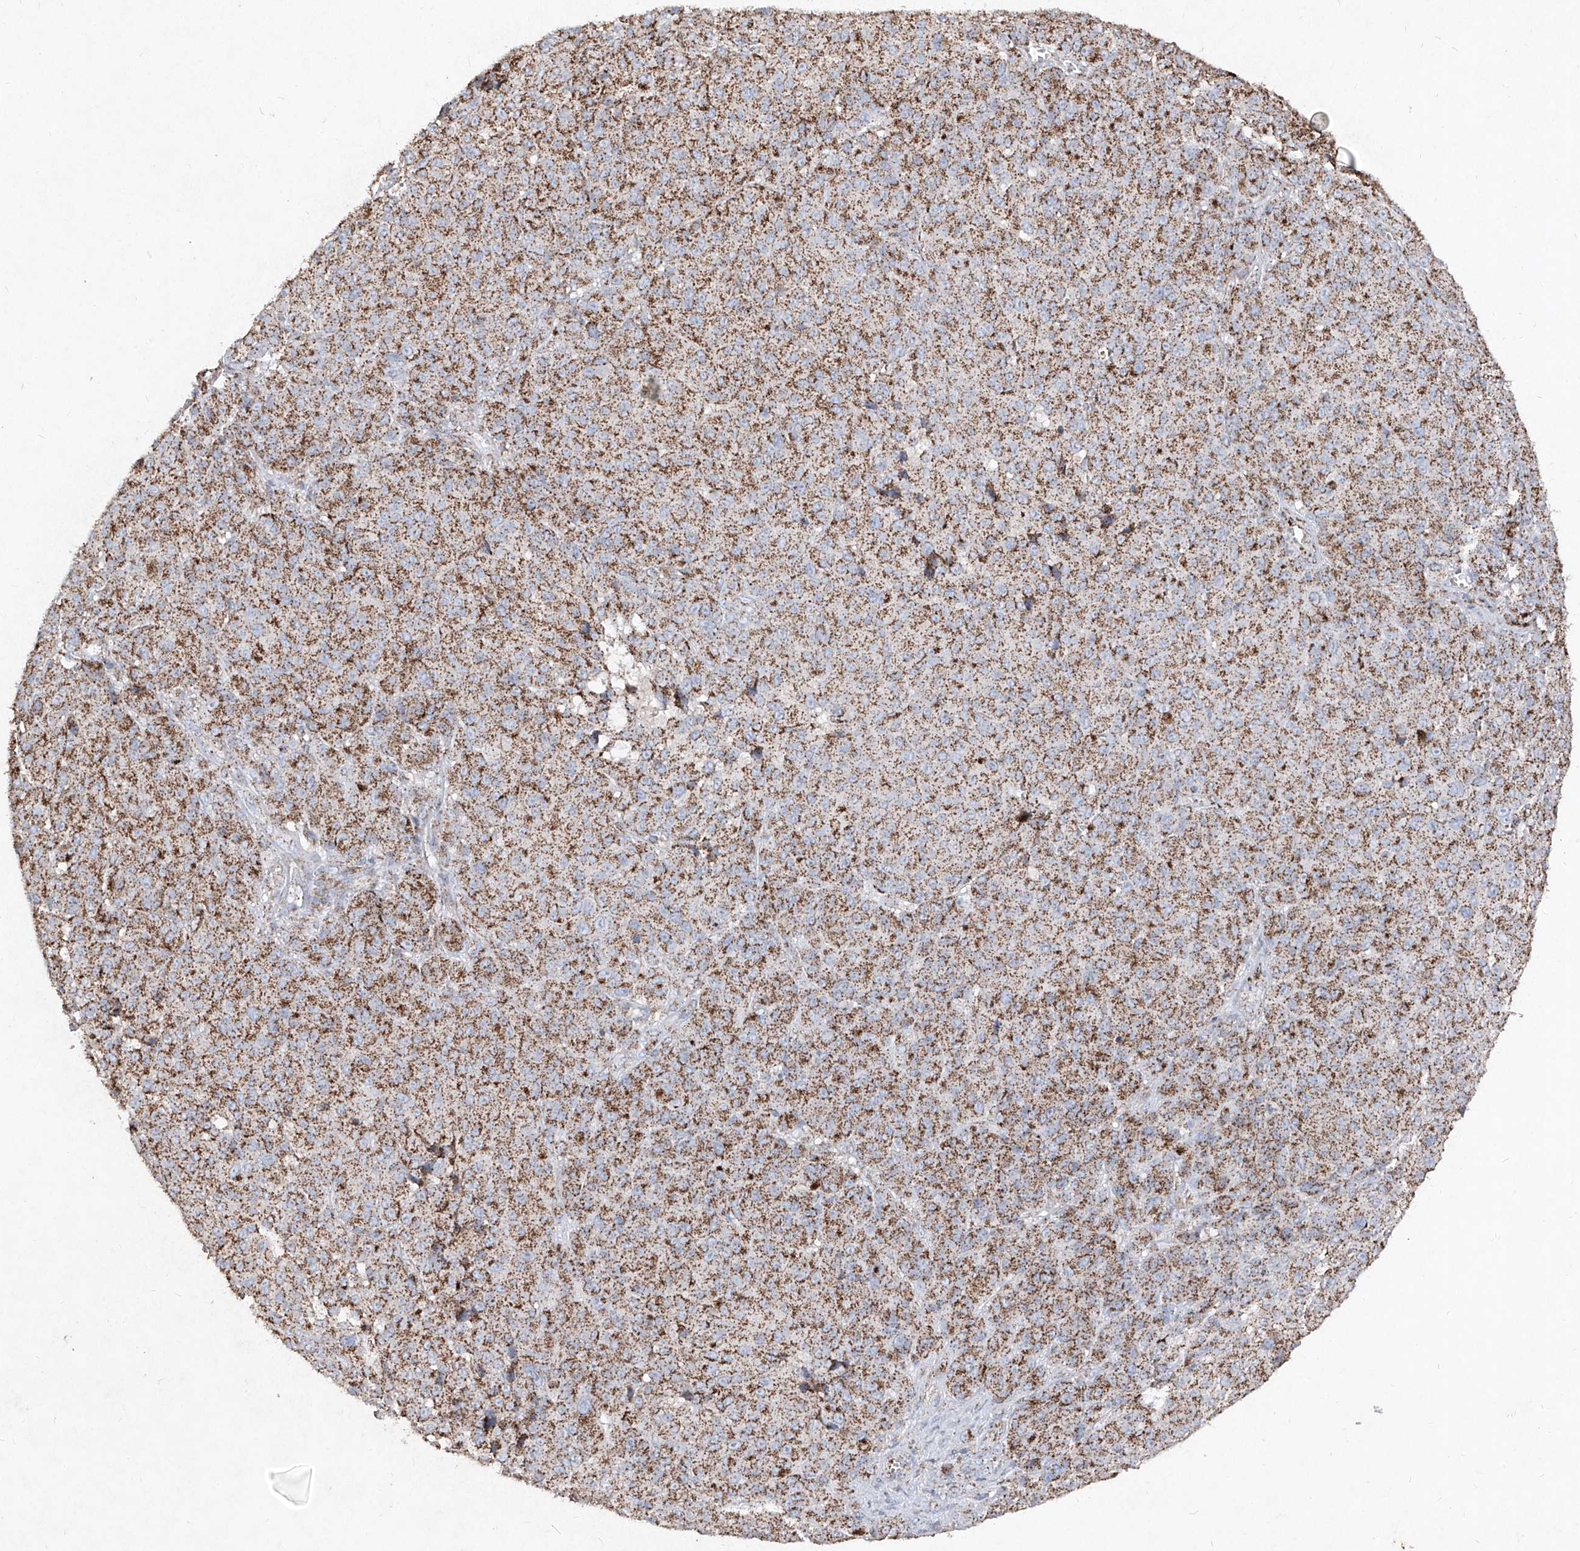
{"staining": {"intensity": "moderate", "quantity": ">75%", "location": "cytoplasmic/membranous"}, "tissue": "melanoma", "cell_type": "Tumor cells", "image_type": "cancer", "snomed": [{"axis": "morphology", "description": "Malignant melanoma, NOS"}, {"axis": "topography", "description": "Skin"}], "caption": "Melanoma stained for a protein (brown) exhibits moderate cytoplasmic/membranous positive positivity in approximately >75% of tumor cells.", "gene": "ABCD3", "patient": {"sex": "male", "age": 73}}